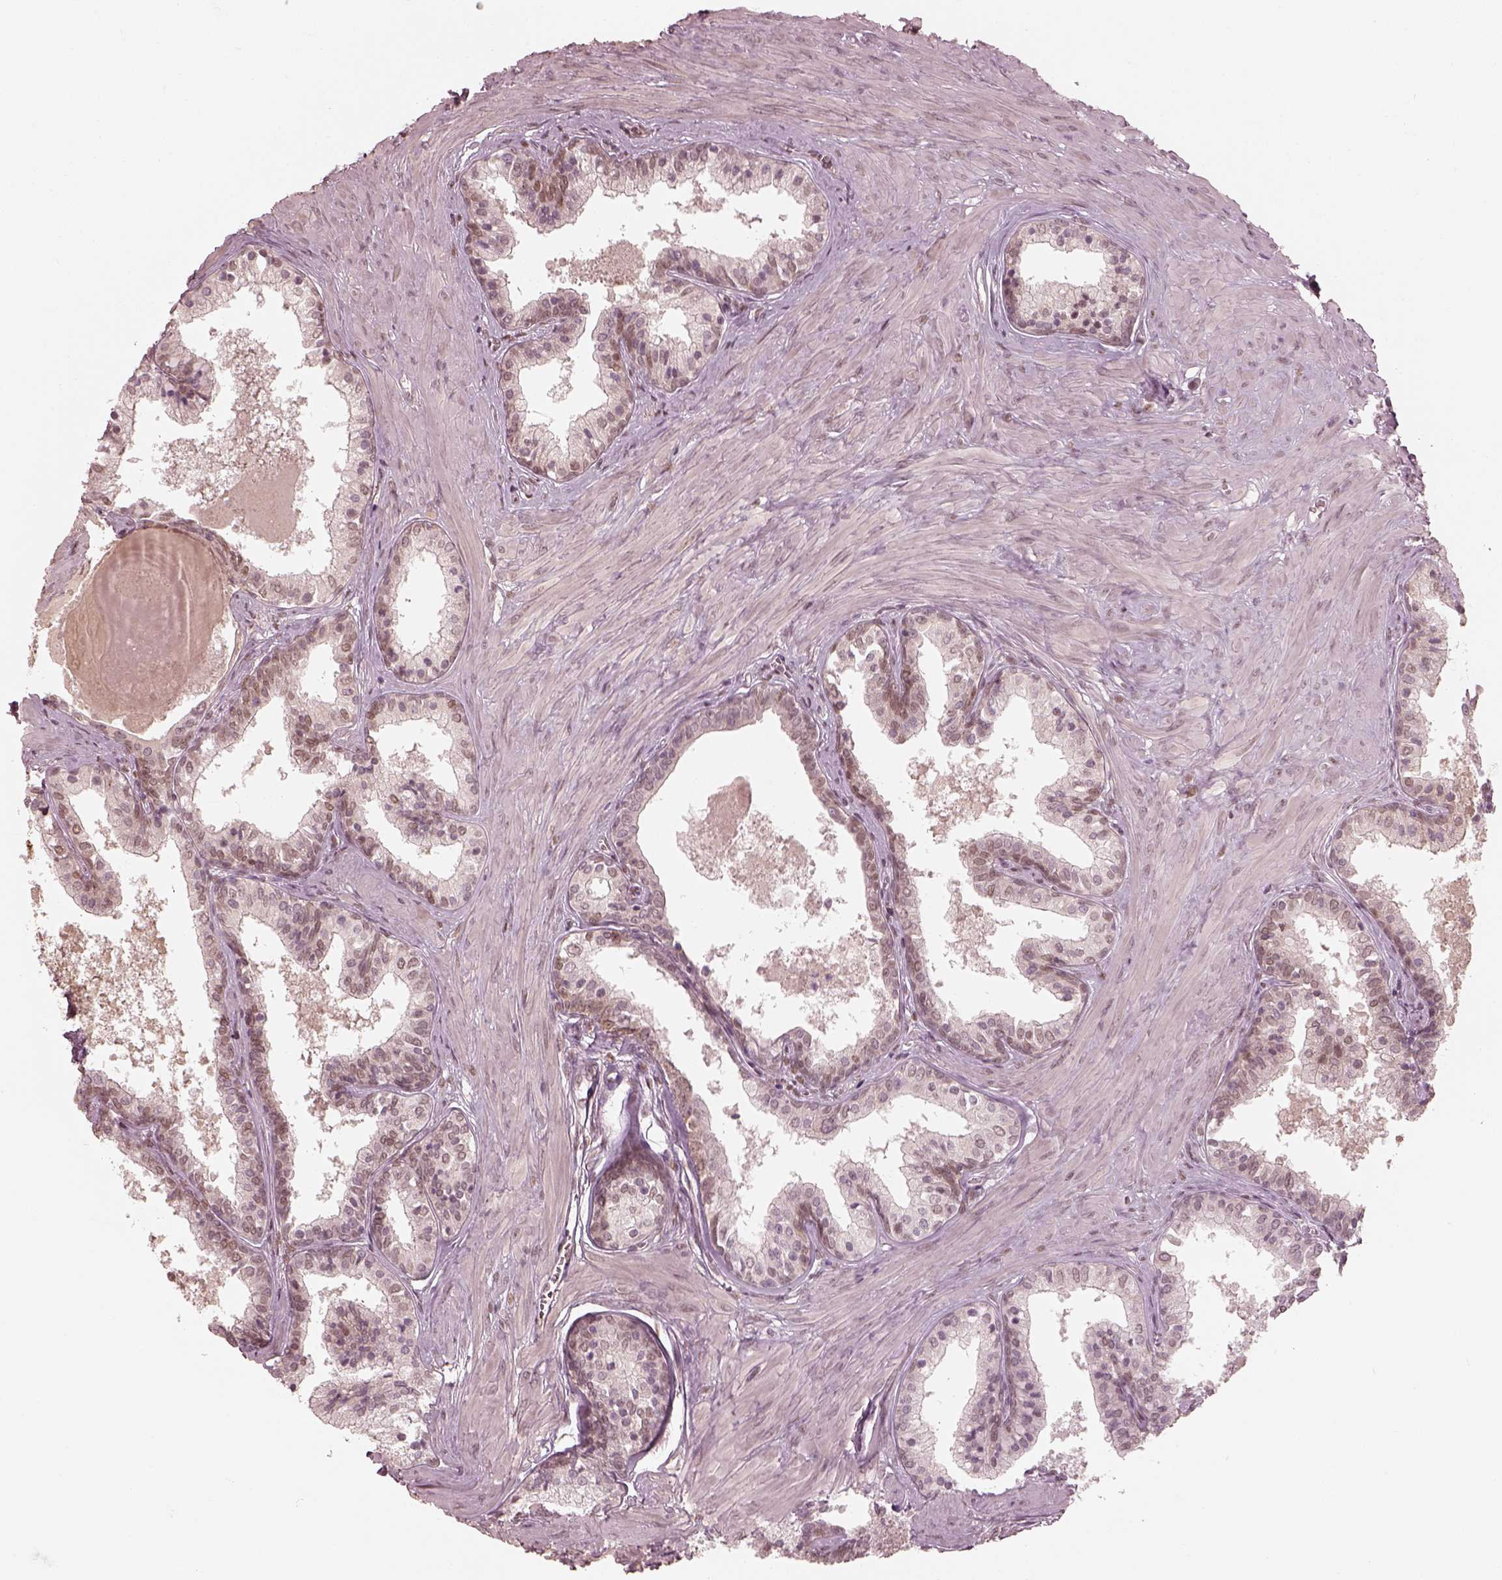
{"staining": {"intensity": "weak", "quantity": "25%-75%", "location": "nuclear"}, "tissue": "prostate", "cell_type": "Glandular cells", "image_type": "normal", "snomed": [{"axis": "morphology", "description": "Normal tissue, NOS"}, {"axis": "topography", "description": "Prostate"}], "caption": "Weak nuclear positivity for a protein is appreciated in about 25%-75% of glandular cells of unremarkable prostate using immunohistochemistry (IHC).", "gene": "IQCB1", "patient": {"sex": "male", "age": 61}}